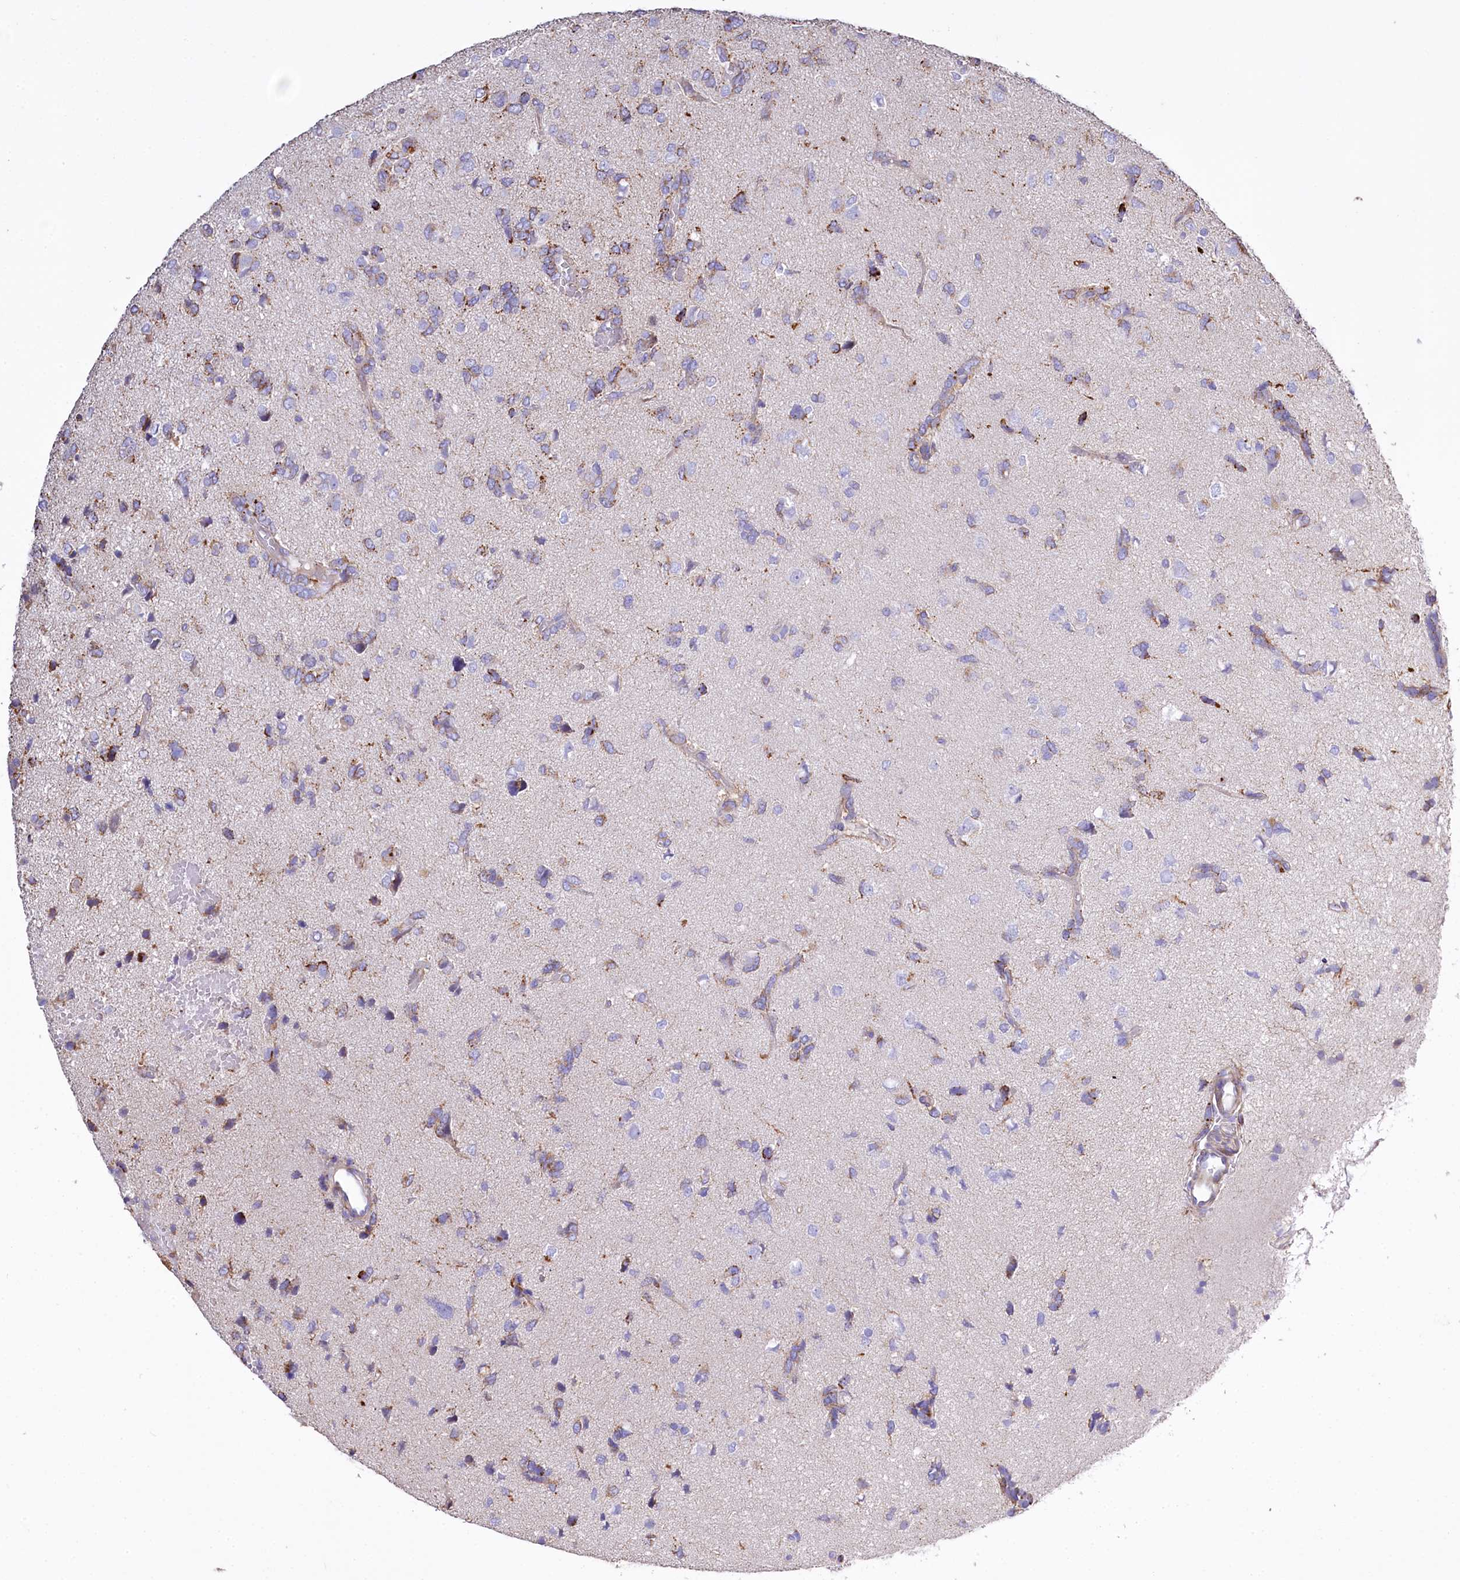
{"staining": {"intensity": "weak", "quantity": "<25%", "location": "cytoplasmic/membranous"}, "tissue": "glioma", "cell_type": "Tumor cells", "image_type": "cancer", "snomed": [{"axis": "morphology", "description": "Glioma, malignant, High grade"}, {"axis": "topography", "description": "Brain"}], "caption": "High power microscopy micrograph of an immunohistochemistry image of glioma, revealing no significant positivity in tumor cells.", "gene": "PTER", "patient": {"sex": "female", "age": 59}}